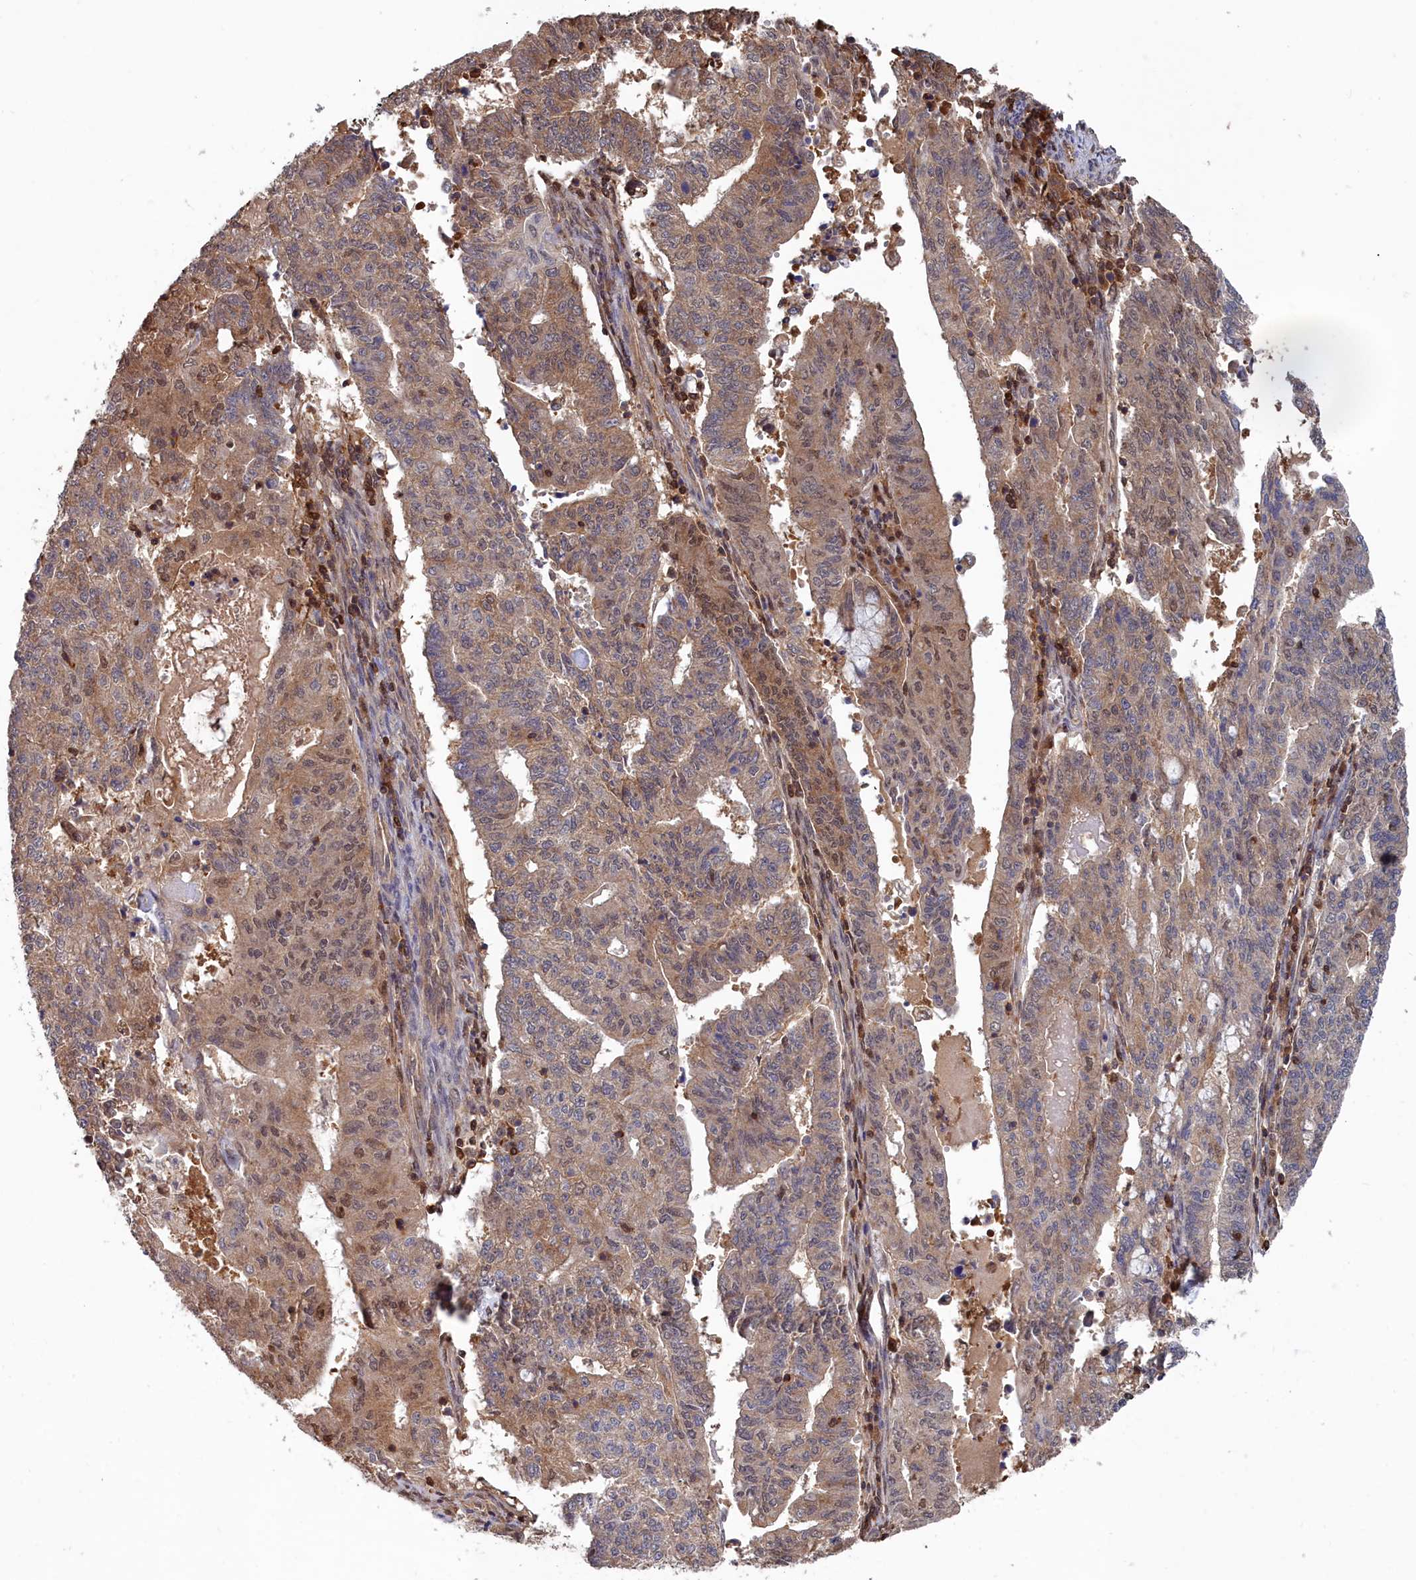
{"staining": {"intensity": "moderate", "quantity": ">75%", "location": "cytoplasmic/membranous"}, "tissue": "endometrial cancer", "cell_type": "Tumor cells", "image_type": "cancer", "snomed": [{"axis": "morphology", "description": "Adenocarcinoma, NOS"}, {"axis": "topography", "description": "Endometrium"}], "caption": "A histopathology image showing moderate cytoplasmic/membranous staining in about >75% of tumor cells in adenocarcinoma (endometrial), as visualized by brown immunohistochemical staining.", "gene": "GFRA2", "patient": {"sex": "female", "age": 59}}